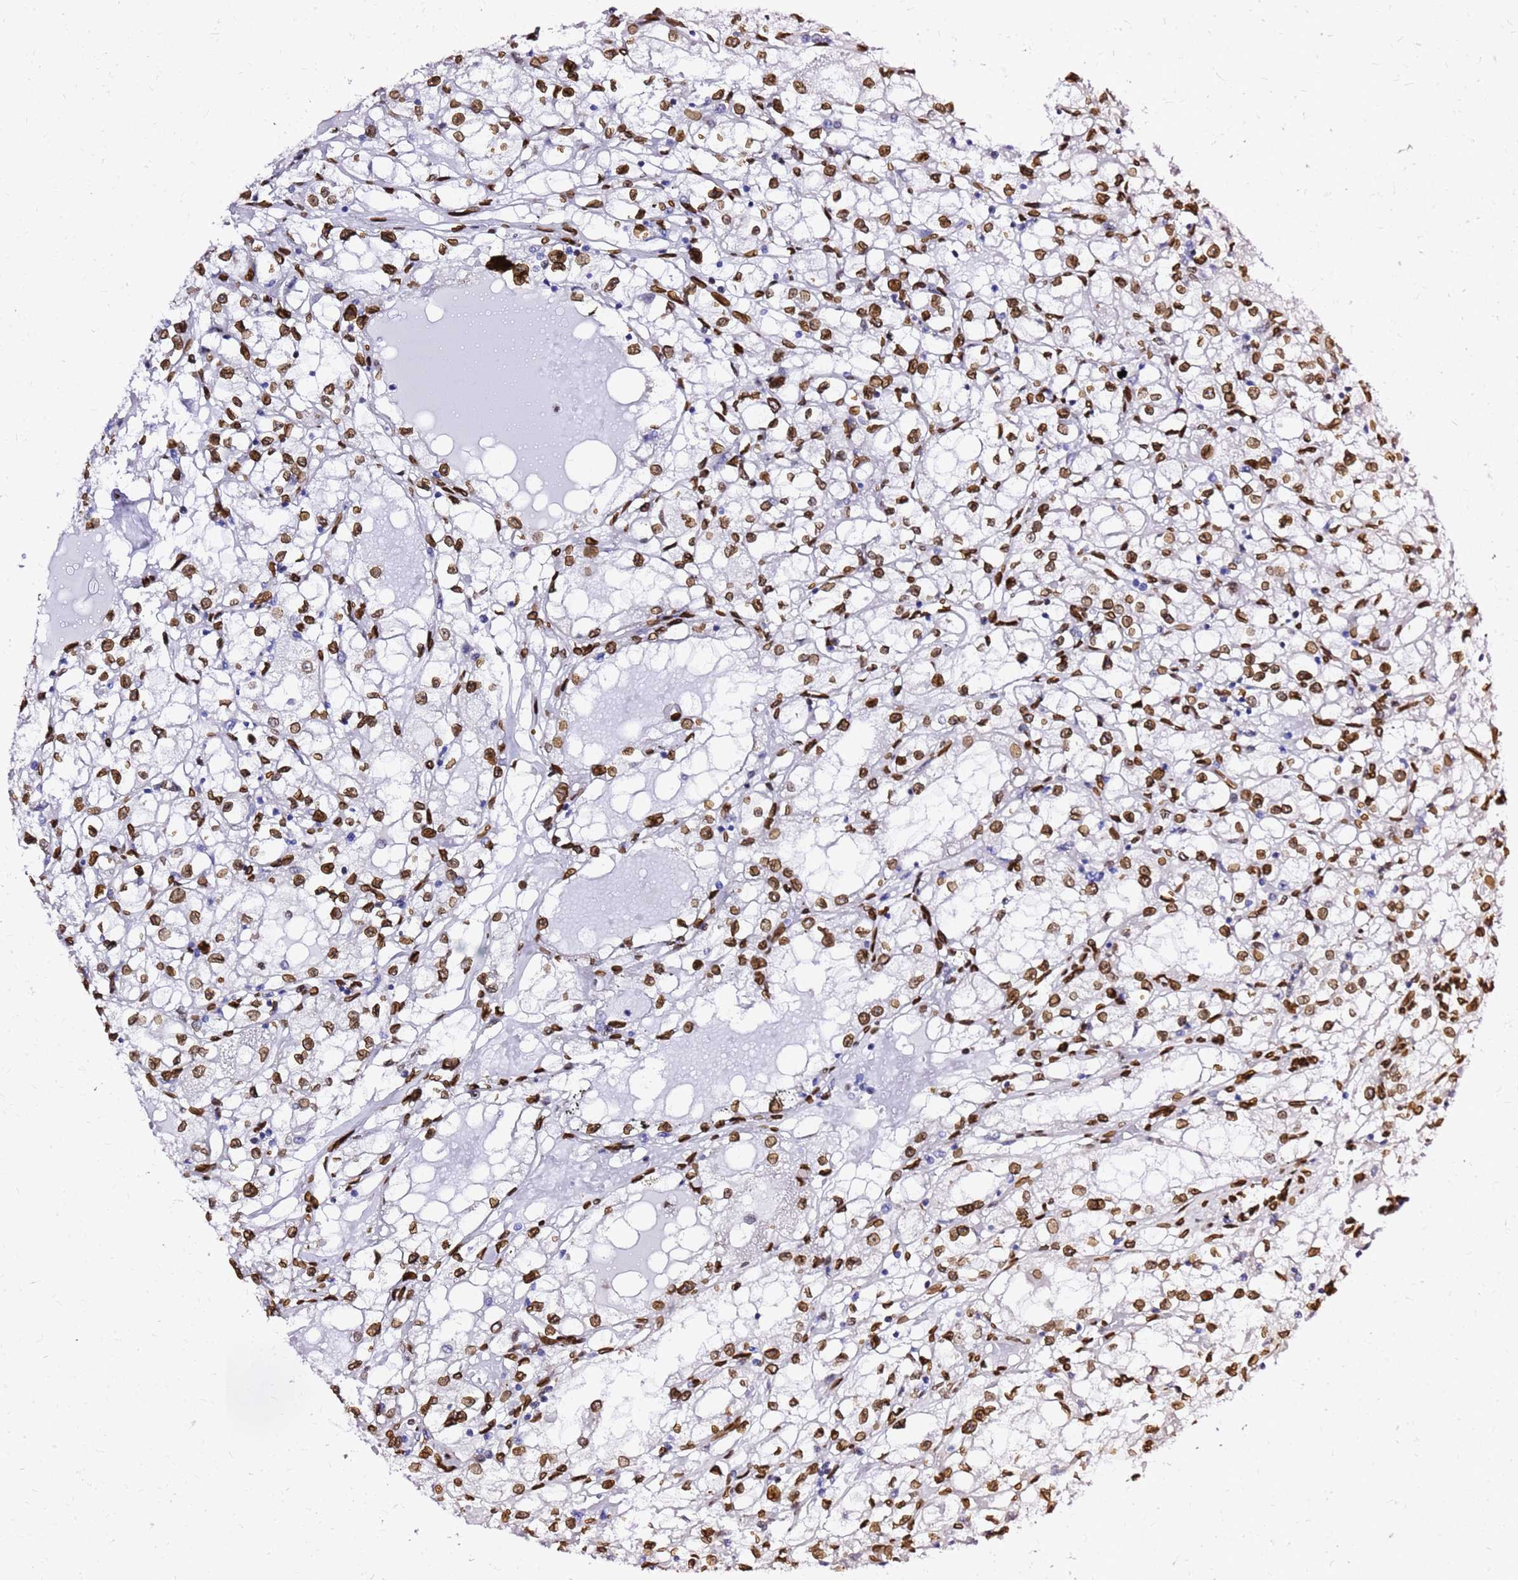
{"staining": {"intensity": "moderate", "quantity": ">75%", "location": "cytoplasmic/membranous,nuclear"}, "tissue": "renal cancer", "cell_type": "Tumor cells", "image_type": "cancer", "snomed": [{"axis": "morphology", "description": "Adenocarcinoma, NOS"}, {"axis": "topography", "description": "Kidney"}], "caption": "Human renal cancer stained for a protein (brown) displays moderate cytoplasmic/membranous and nuclear positive positivity in about >75% of tumor cells.", "gene": "C6orf141", "patient": {"sex": "male", "age": 56}}